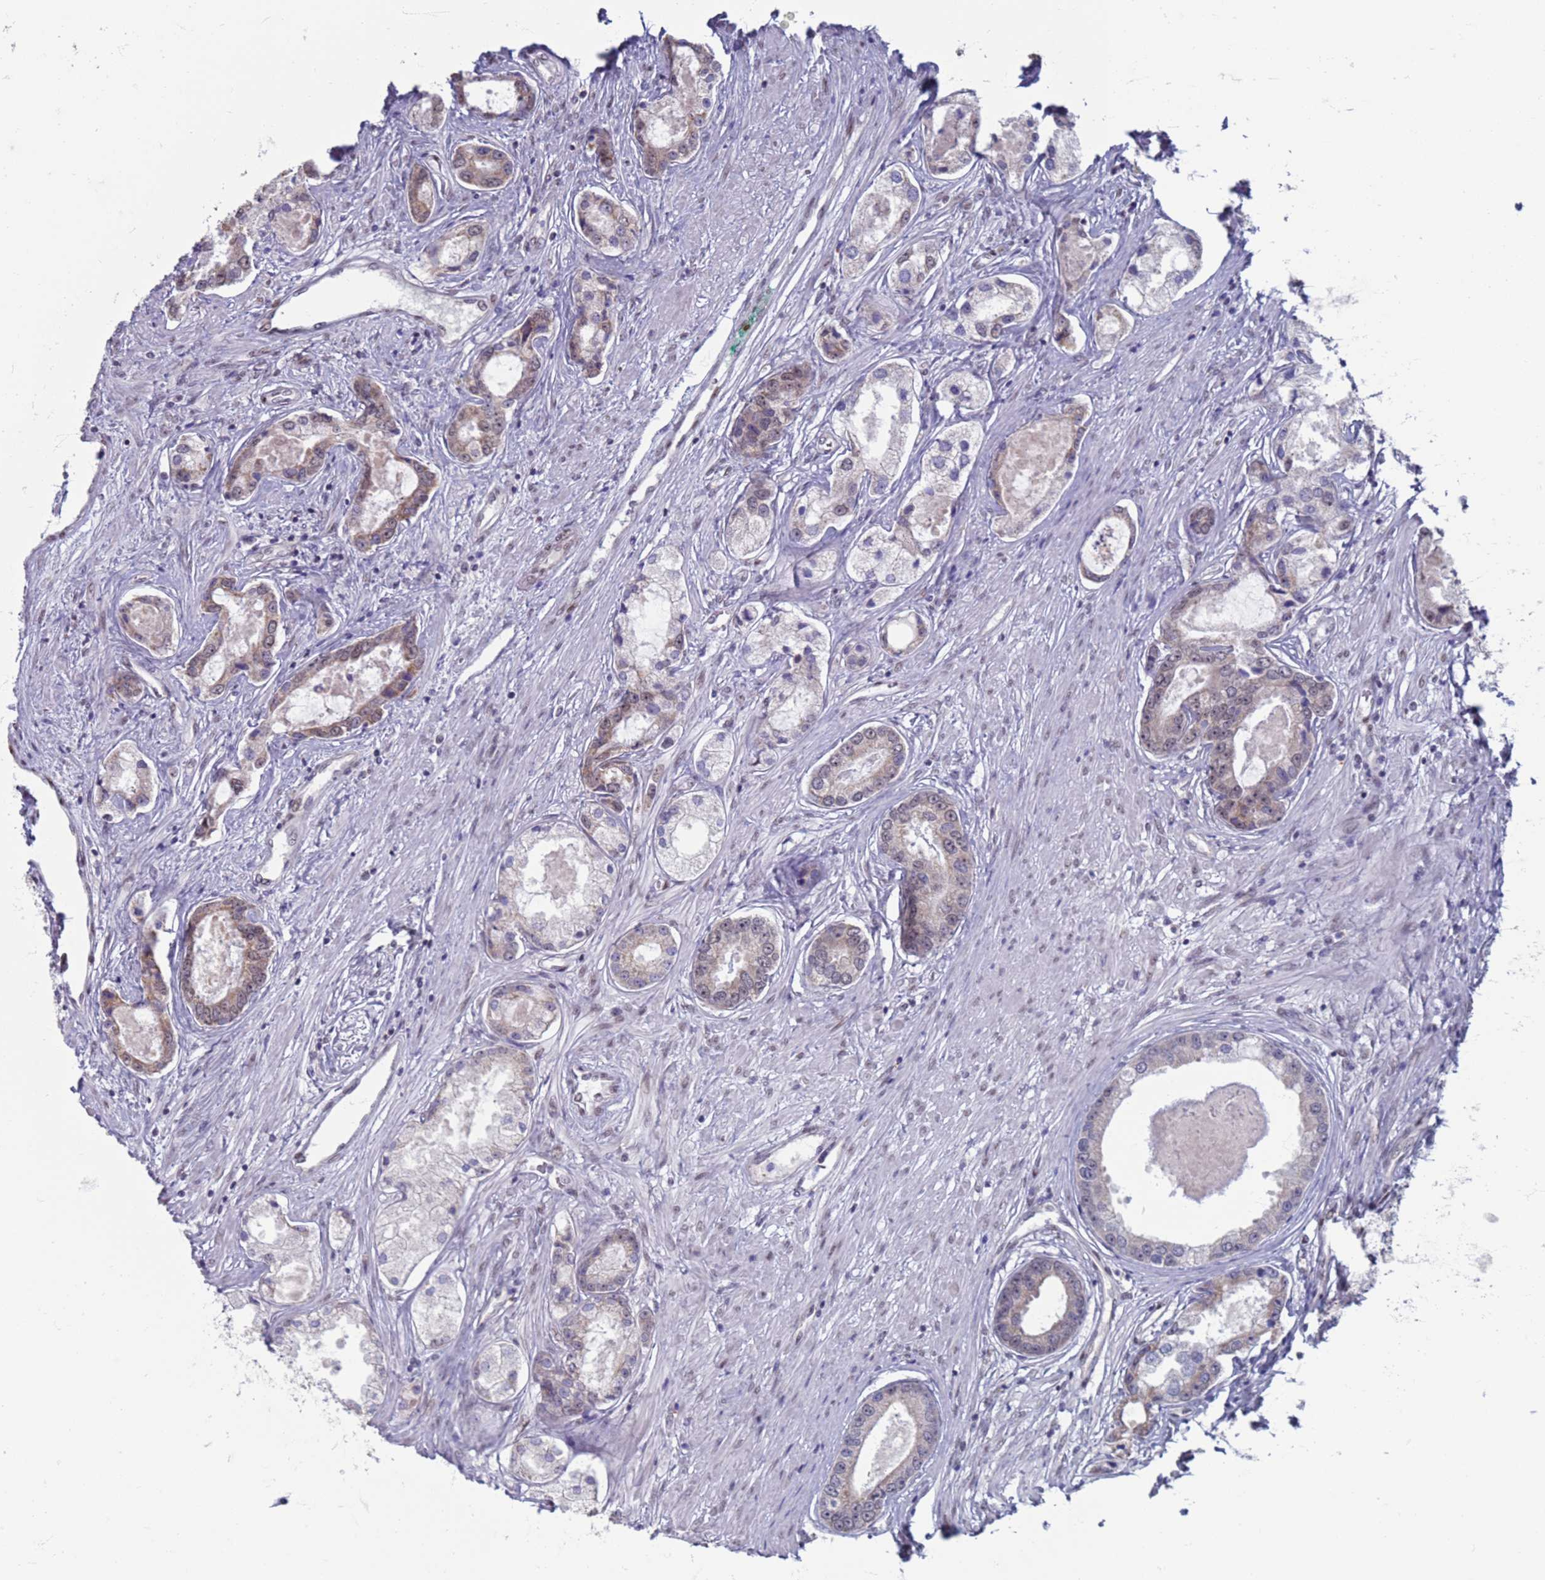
{"staining": {"intensity": "weak", "quantity": "25%-75%", "location": "cytoplasmic/membranous,nuclear"}, "tissue": "prostate cancer", "cell_type": "Tumor cells", "image_type": "cancer", "snomed": [{"axis": "morphology", "description": "Adenocarcinoma, Low grade"}, {"axis": "topography", "description": "Prostate"}], "caption": "IHC of adenocarcinoma (low-grade) (prostate) demonstrates low levels of weak cytoplasmic/membranous and nuclear staining in approximately 25%-75% of tumor cells. (brown staining indicates protein expression, while blue staining denotes nuclei).", "gene": "SAE1", "patient": {"sex": "male", "age": 68}}